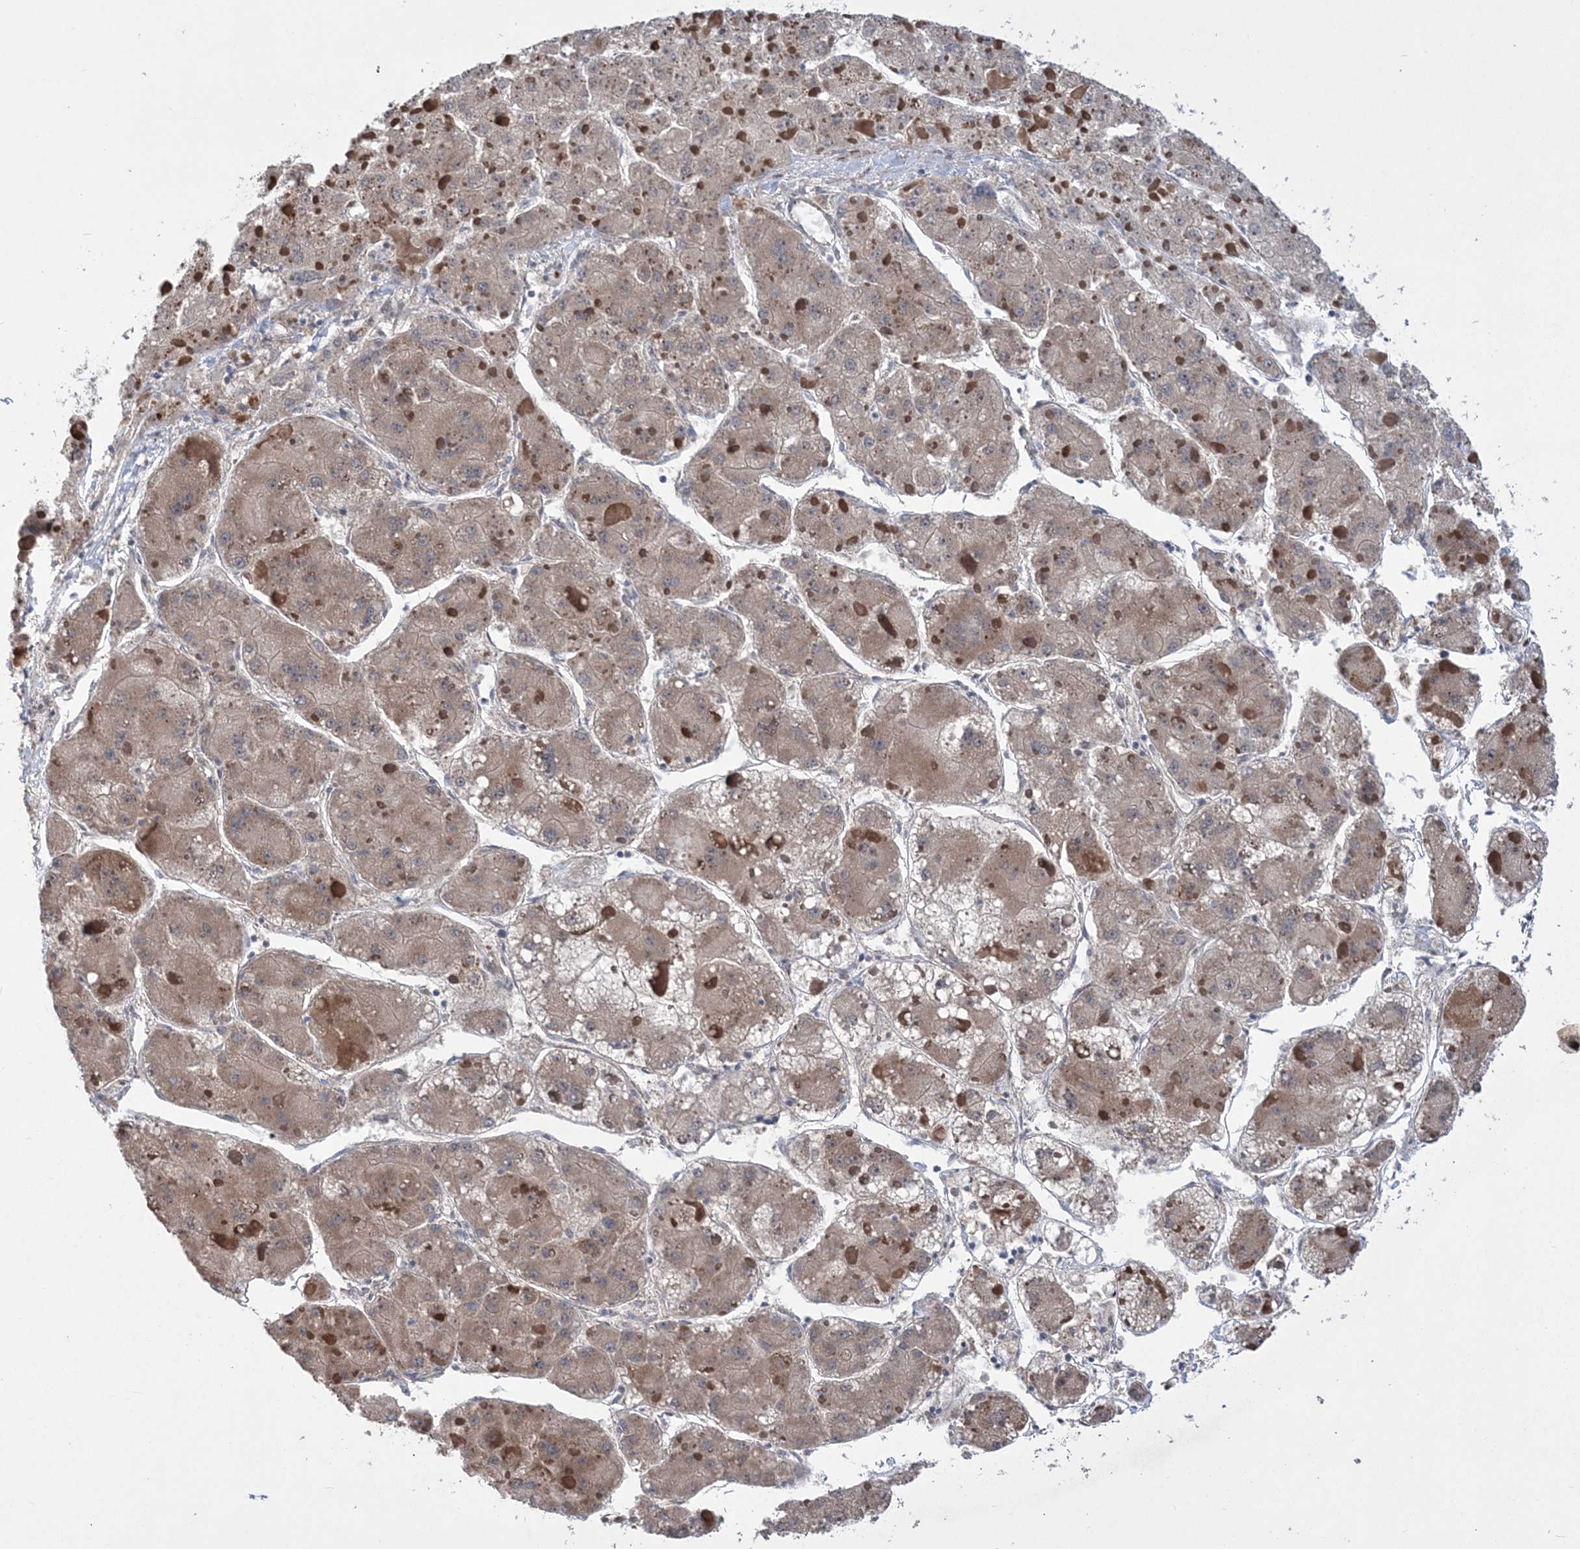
{"staining": {"intensity": "weak", "quantity": ">75%", "location": "cytoplasmic/membranous"}, "tissue": "liver cancer", "cell_type": "Tumor cells", "image_type": "cancer", "snomed": [{"axis": "morphology", "description": "Carcinoma, Hepatocellular, NOS"}, {"axis": "topography", "description": "Liver"}], "caption": "Immunohistochemical staining of human liver hepatocellular carcinoma reveals low levels of weak cytoplasmic/membranous positivity in approximately >75% of tumor cells. (IHC, brightfield microscopy, high magnification).", "gene": "MTRF1L", "patient": {"sex": "female", "age": 73}}